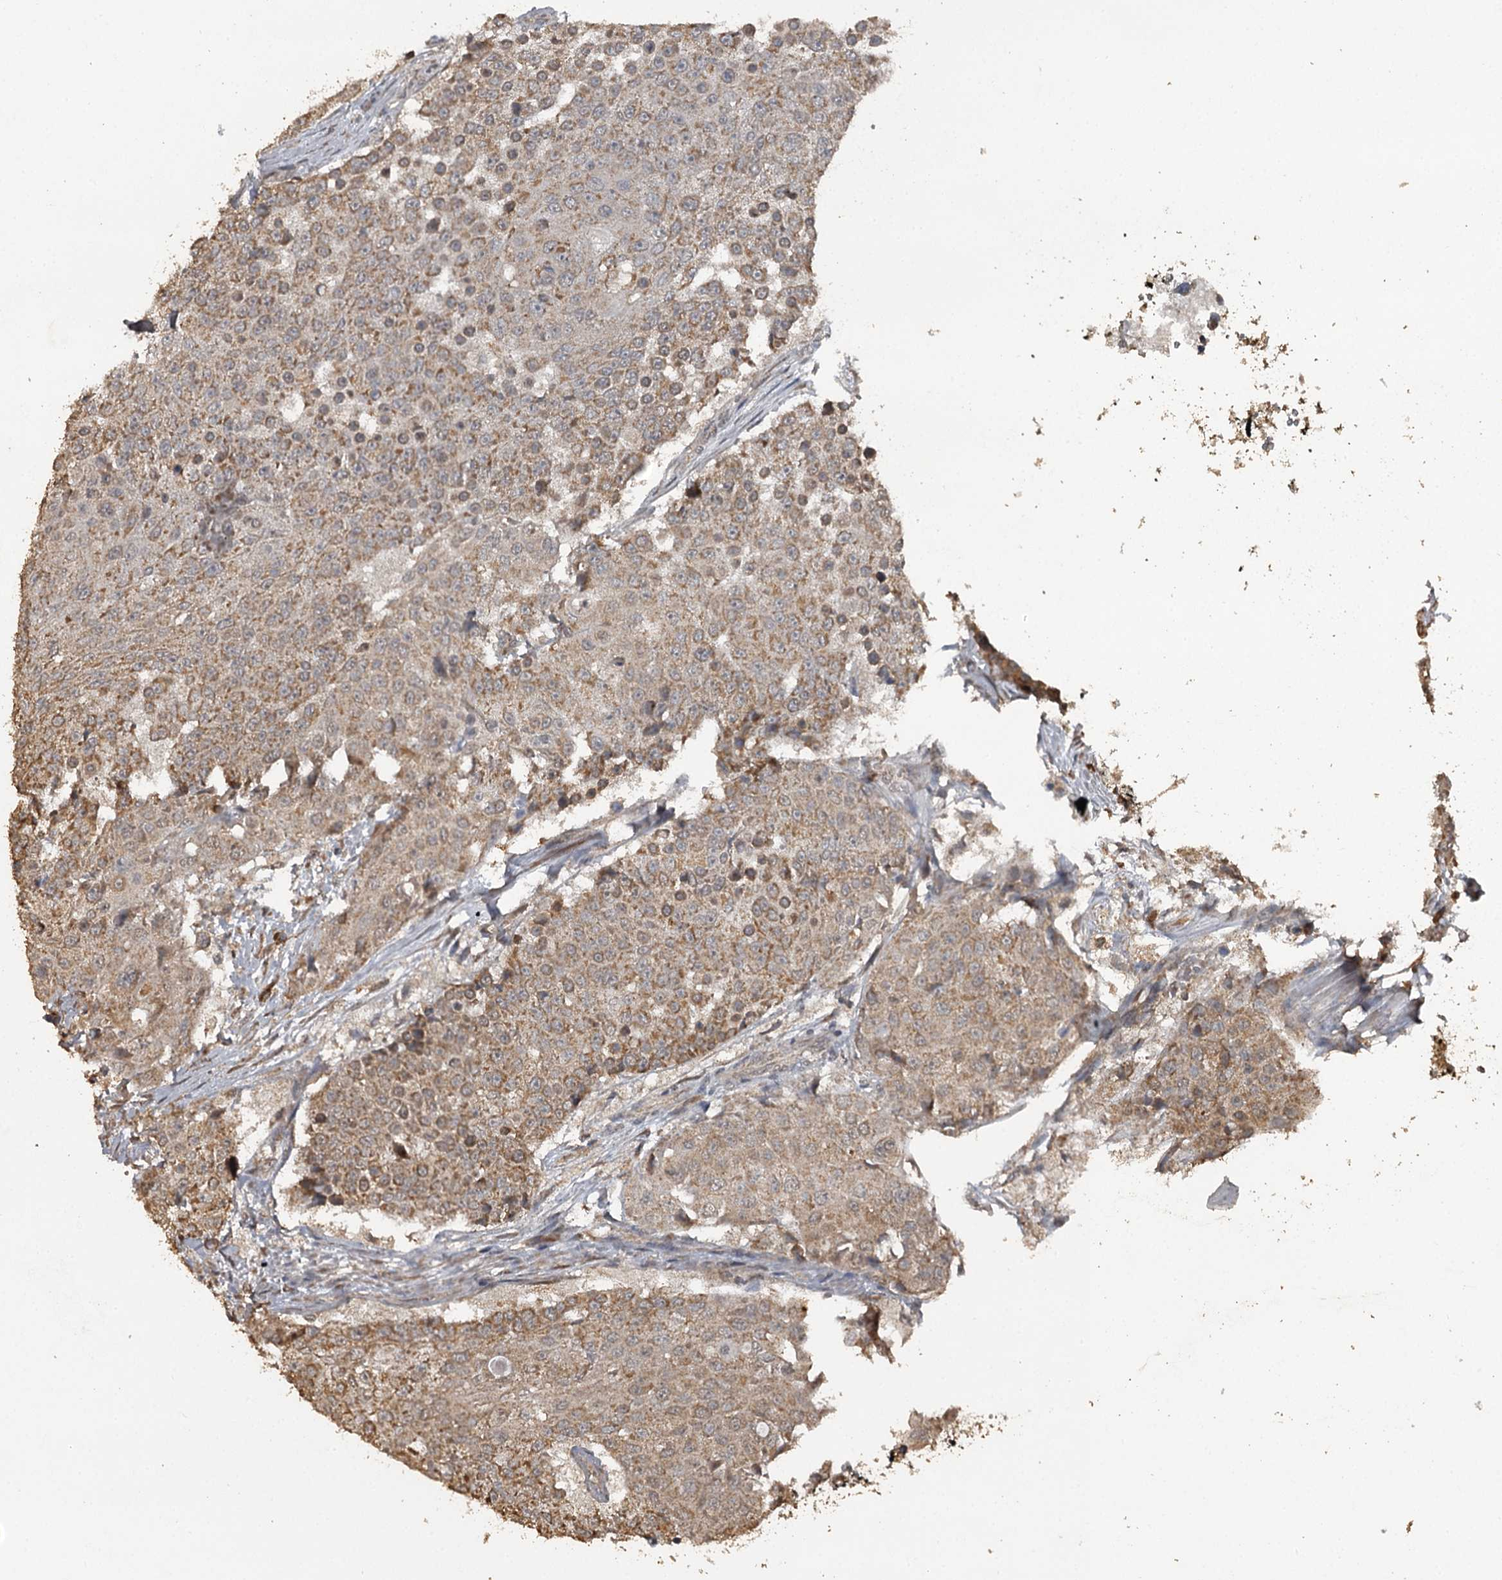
{"staining": {"intensity": "moderate", "quantity": ">75%", "location": "cytoplasmic/membranous"}, "tissue": "urothelial cancer", "cell_type": "Tumor cells", "image_type": "cancer", "snomed": [{"axis": "morphology", "description": "Urothelial carcinoma, High grade"}, {"axis": "topography", "description": "Urinary bladder"}], "caption": "High-grade urothelial carcinoma stained with a protein marker exhibits moderate staining in tumor cells.", "gene": "WIPI1", "patient": {"sex": "female", "age": 63}}